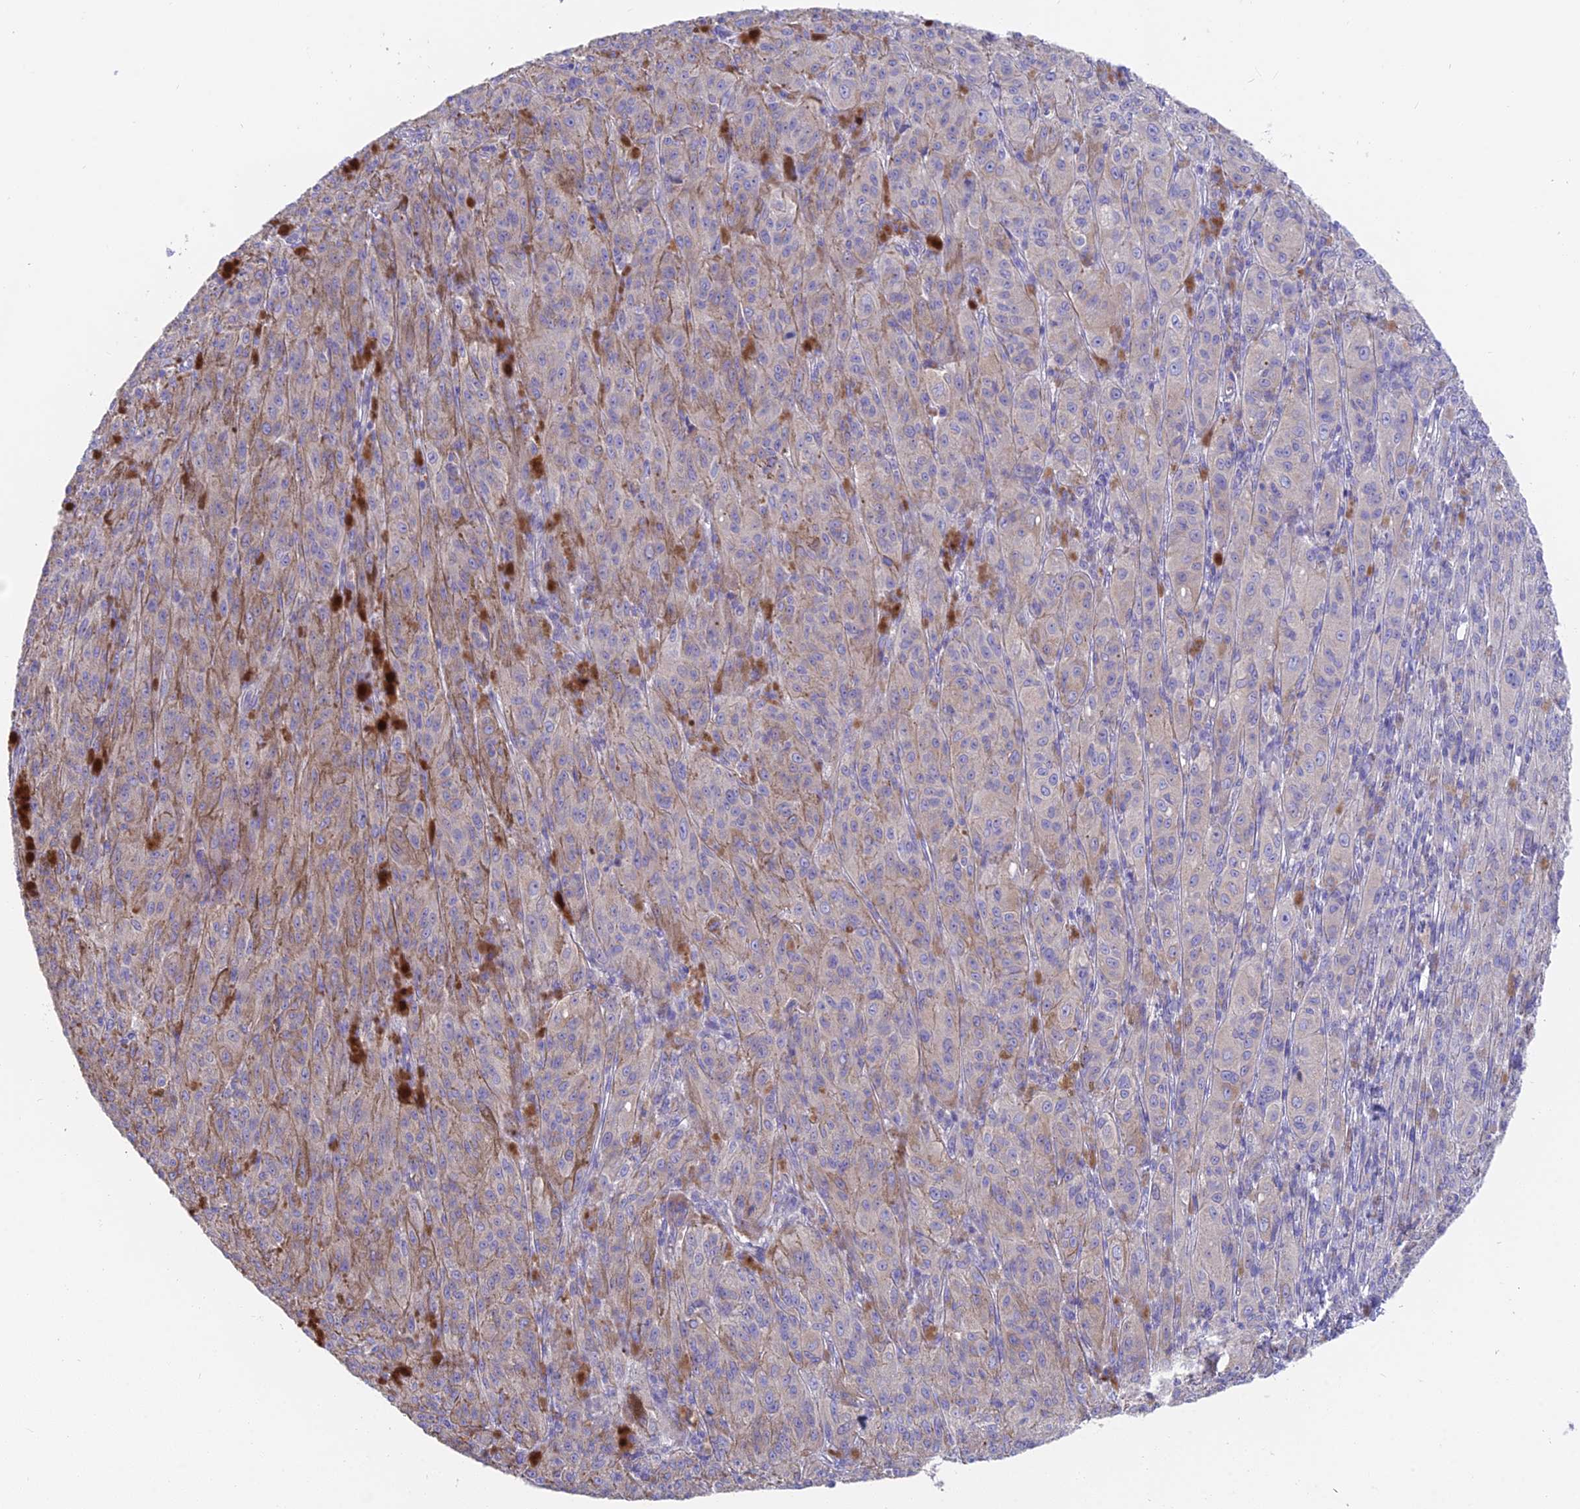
{"staining": {"intensity": "negative", "quantity": "none", "location": "none"}, "tissue": "melanoma", "cell_type": "Tumor cells", "image_type": "cancer", "snomed": [{"axis": "morphology", "description": "Malignant melanoma, NOS"}, {"axis": "topography", "description": "Skin"}], "caption": "The micrograph reveals no staining of tumor cells in malignant melanoma.", "gene": "FAM168B", "patient": {"sex": "female", "age": 52}}